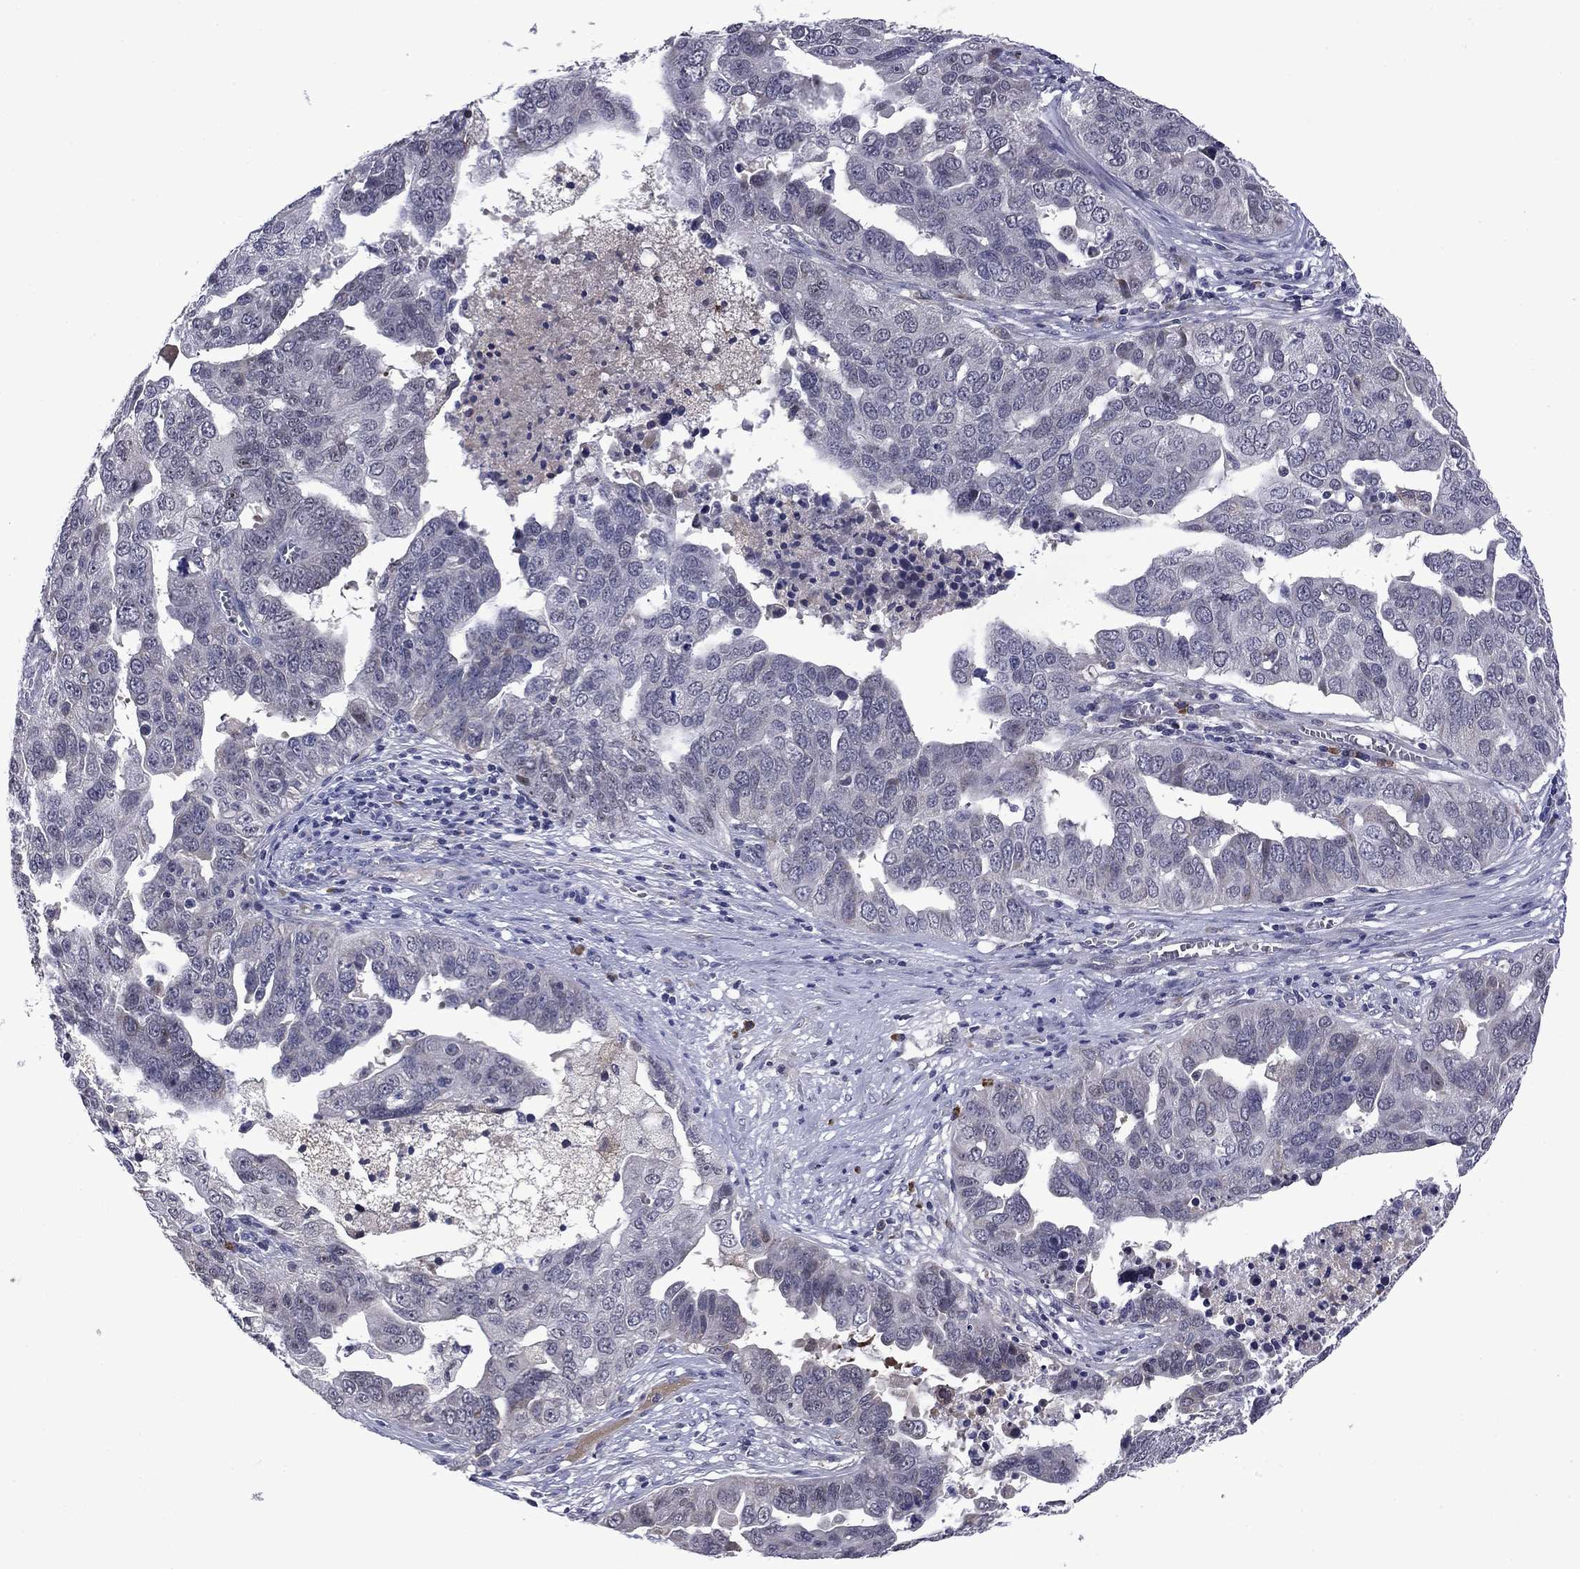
{"staining": {"intensity": "negative", "quantity": "none", "location": "none"}, "tissue": "ovarian cancer", "cell_type": "Tumor cells", "image_type": "cancer", "snomed": [{"axis": "morphology", "description": "Carcinoma, endometroid"}, {"axis": "topography", "description": "Soft tissue"}, {"axis": "topography", "description": "Ovary"}], "caption": "Tumor cells show no significant positivity in ovarian cancer.", "gene": "ECM1", "patient": {"sex": "female", "age": 52}}